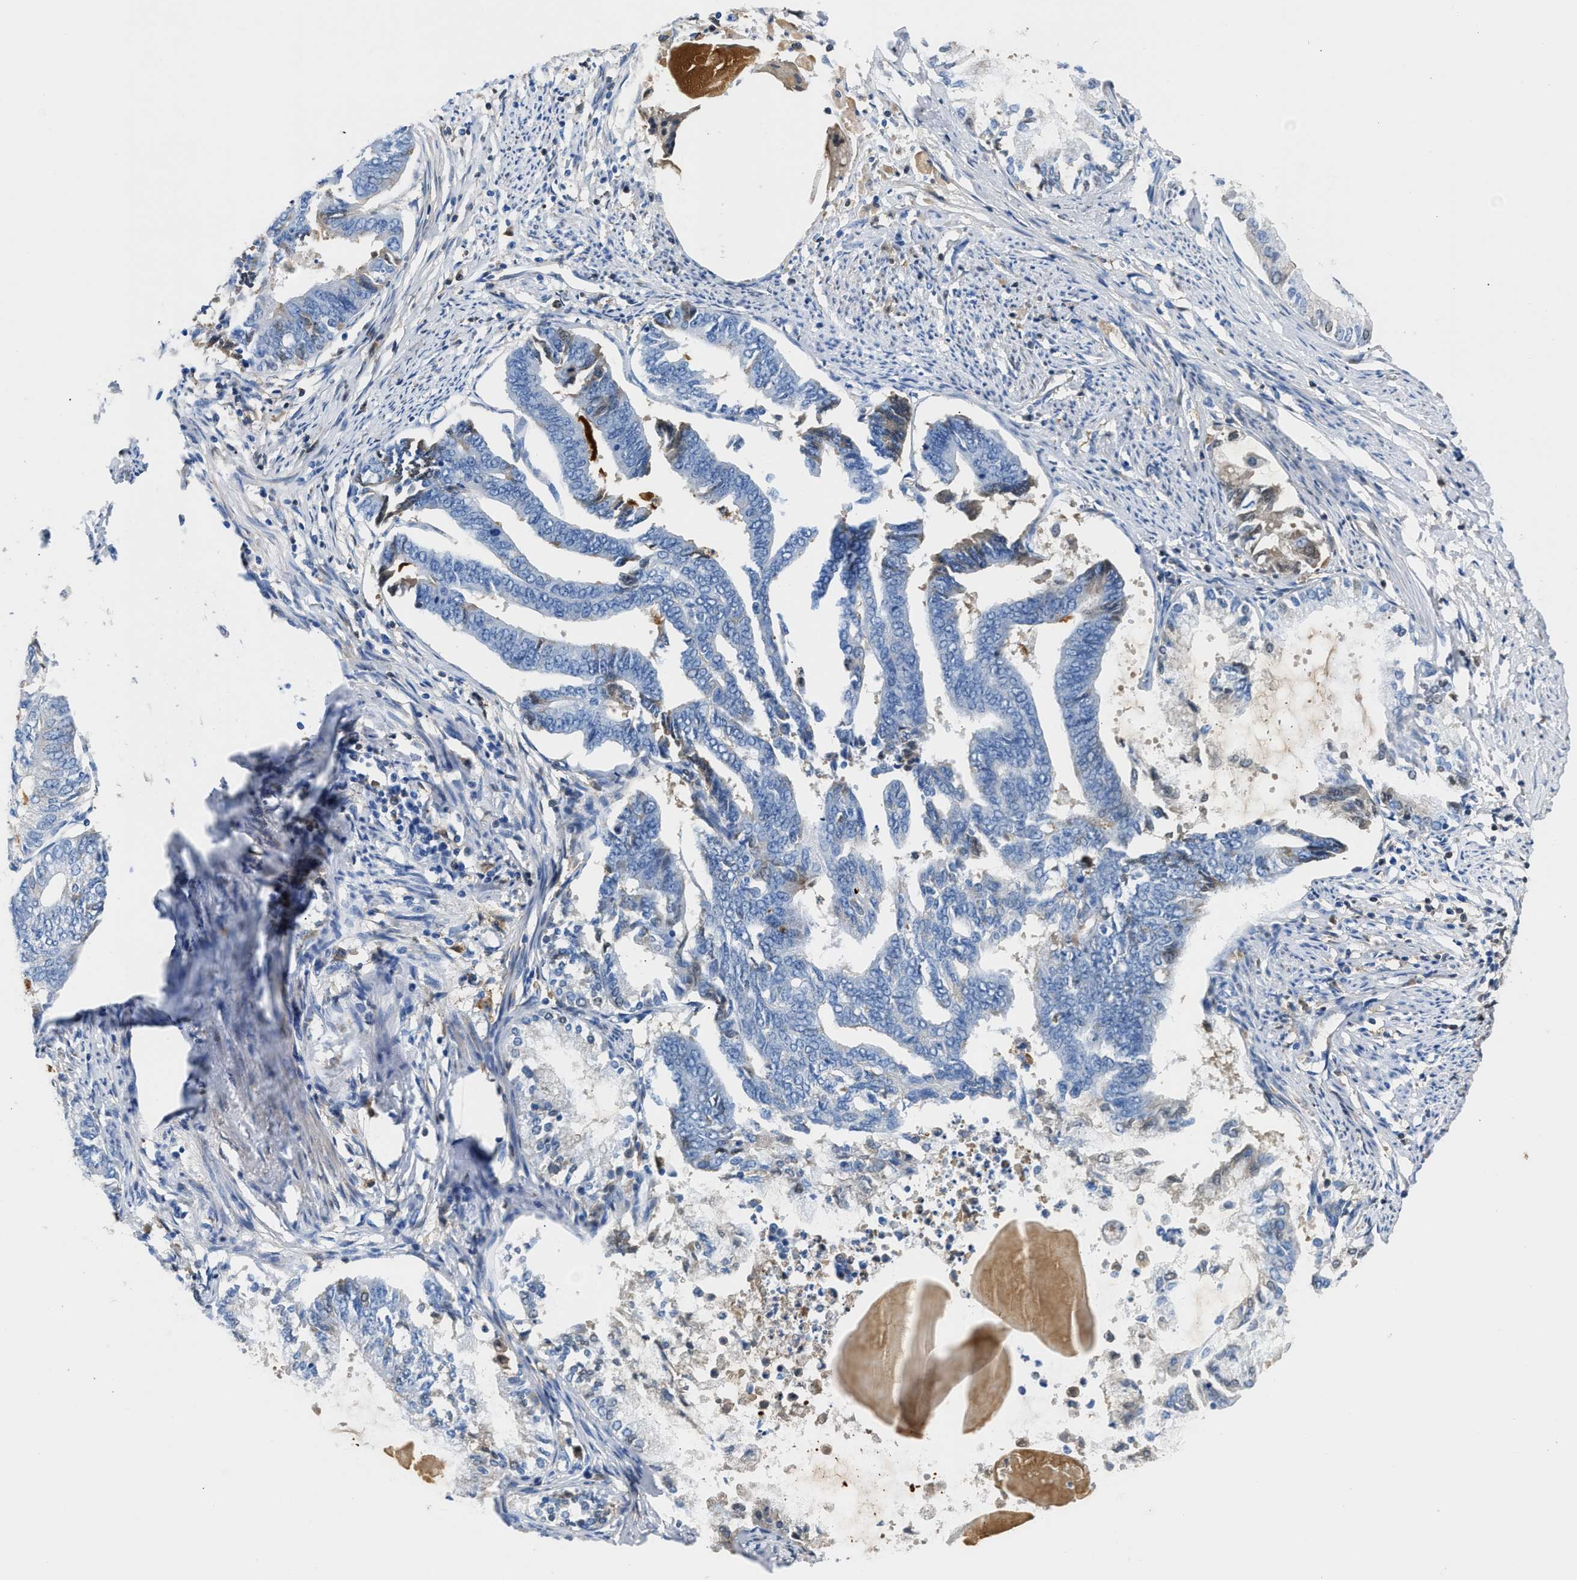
{"staining": {"intensity": "negative", "quantity": "none", "location": "none"}, "tissue": "endometrial cancer", "cell_type": "Tumor cells", "image_type": "cancer", "snomed": [{"axis": "morphology", "description": "Adenocarcinoma, NOS"}, {"axis": "topography", "description": "Endometrium"}], "caption": "Protein analysis of adenocarcinoma (endometrial) exhibits no significant expression in tumor cells.", "gene": "GC", "patient": {"sex": "female", "age": 86}}